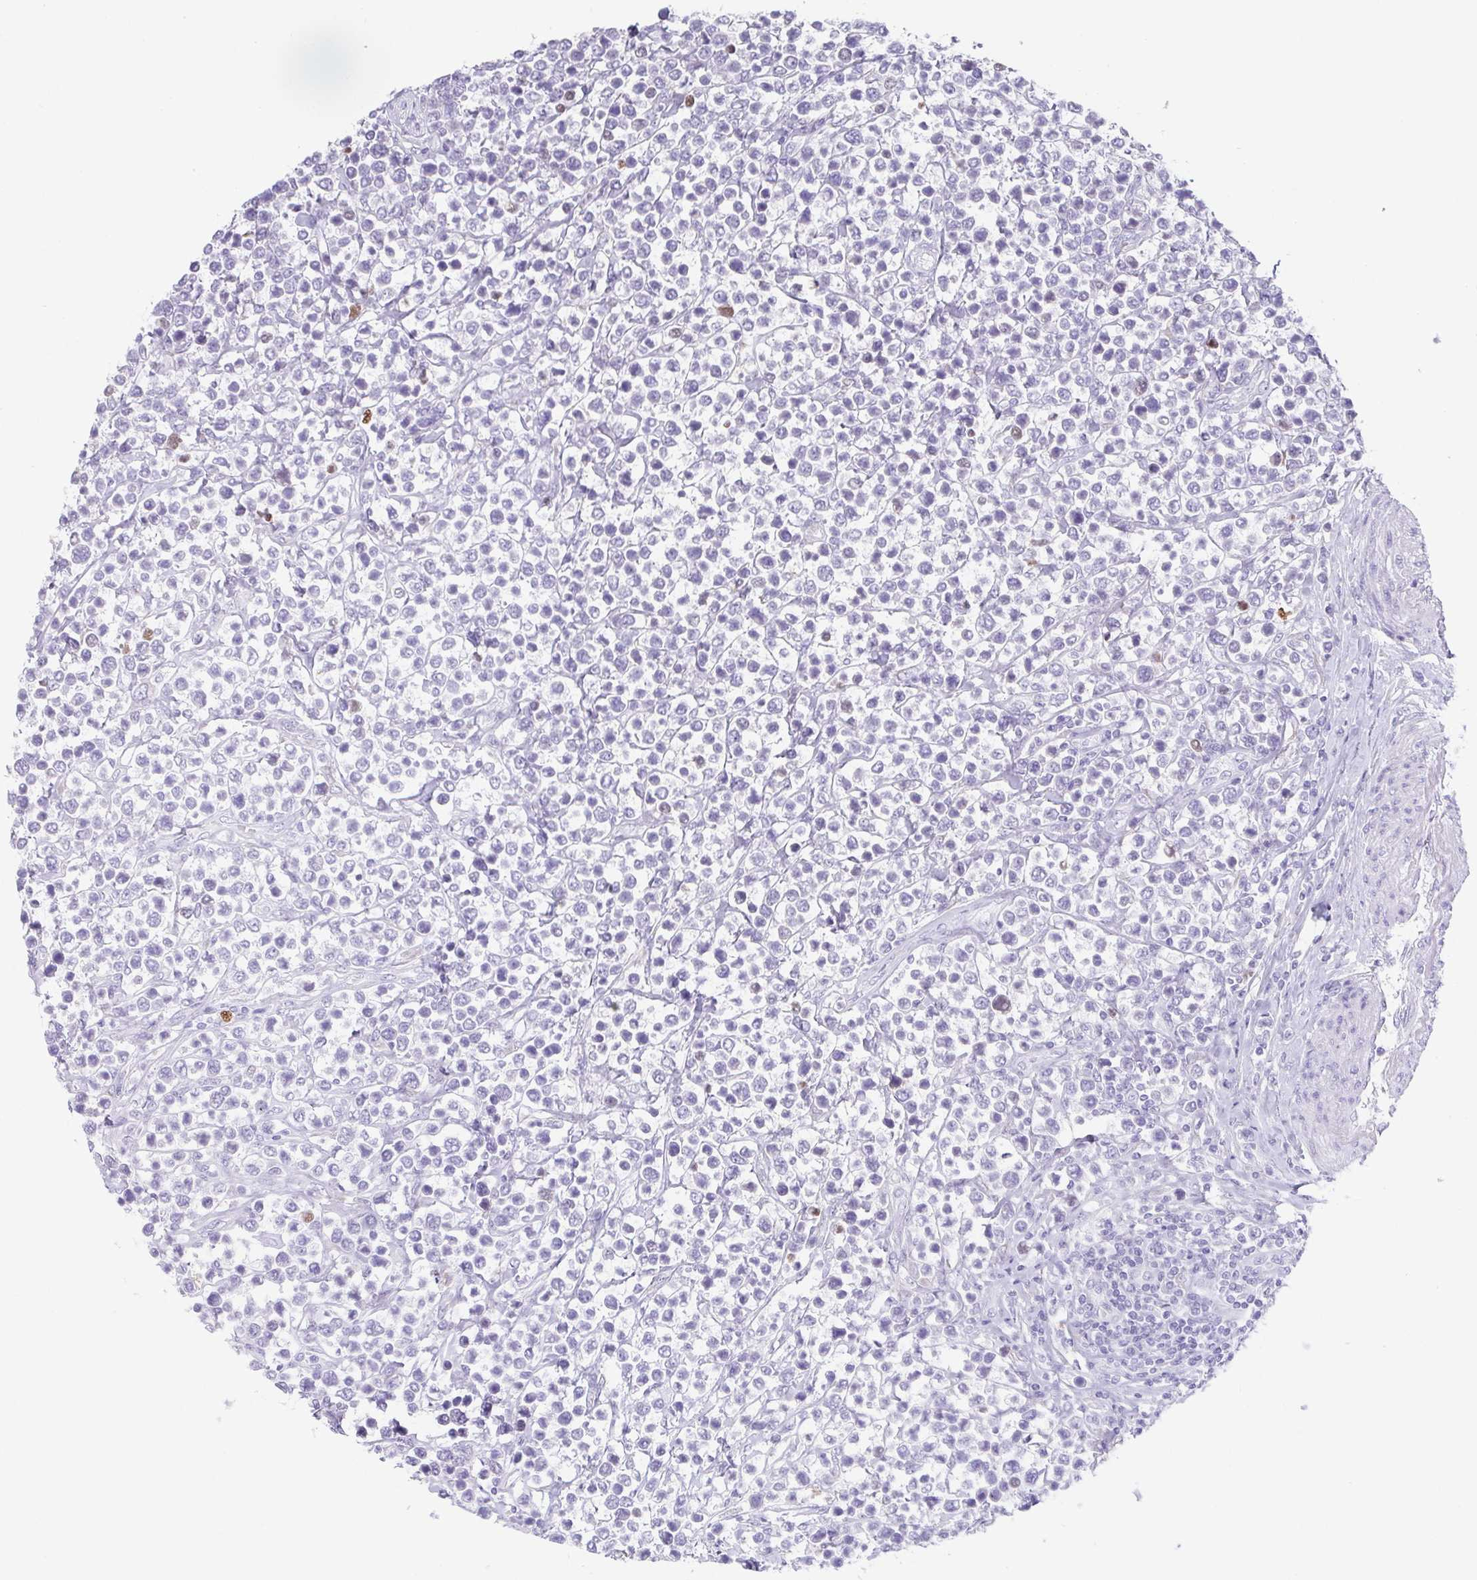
{"staining": {"intensity": "negative", "quantity": "none", "location": "none"}, "tissue": "lymphoma", "cell_type": "Tumor cells", "image_type": "cancer", "snomed": [{"axis": "morphology", "description": "Malignant lymphoma, non-Hodgkin's type, High grade"}, {"axis": "topography", "description": "Soft tissue"}], "caption": "This photomicrograph is of lymphoma stained with IHC to label a protein in brown with the nuclei are counter-stained blue. There is no expression in tumor cells.", "gene": "HDGFL1", "patient": {"sex": "female", "age": 56}}